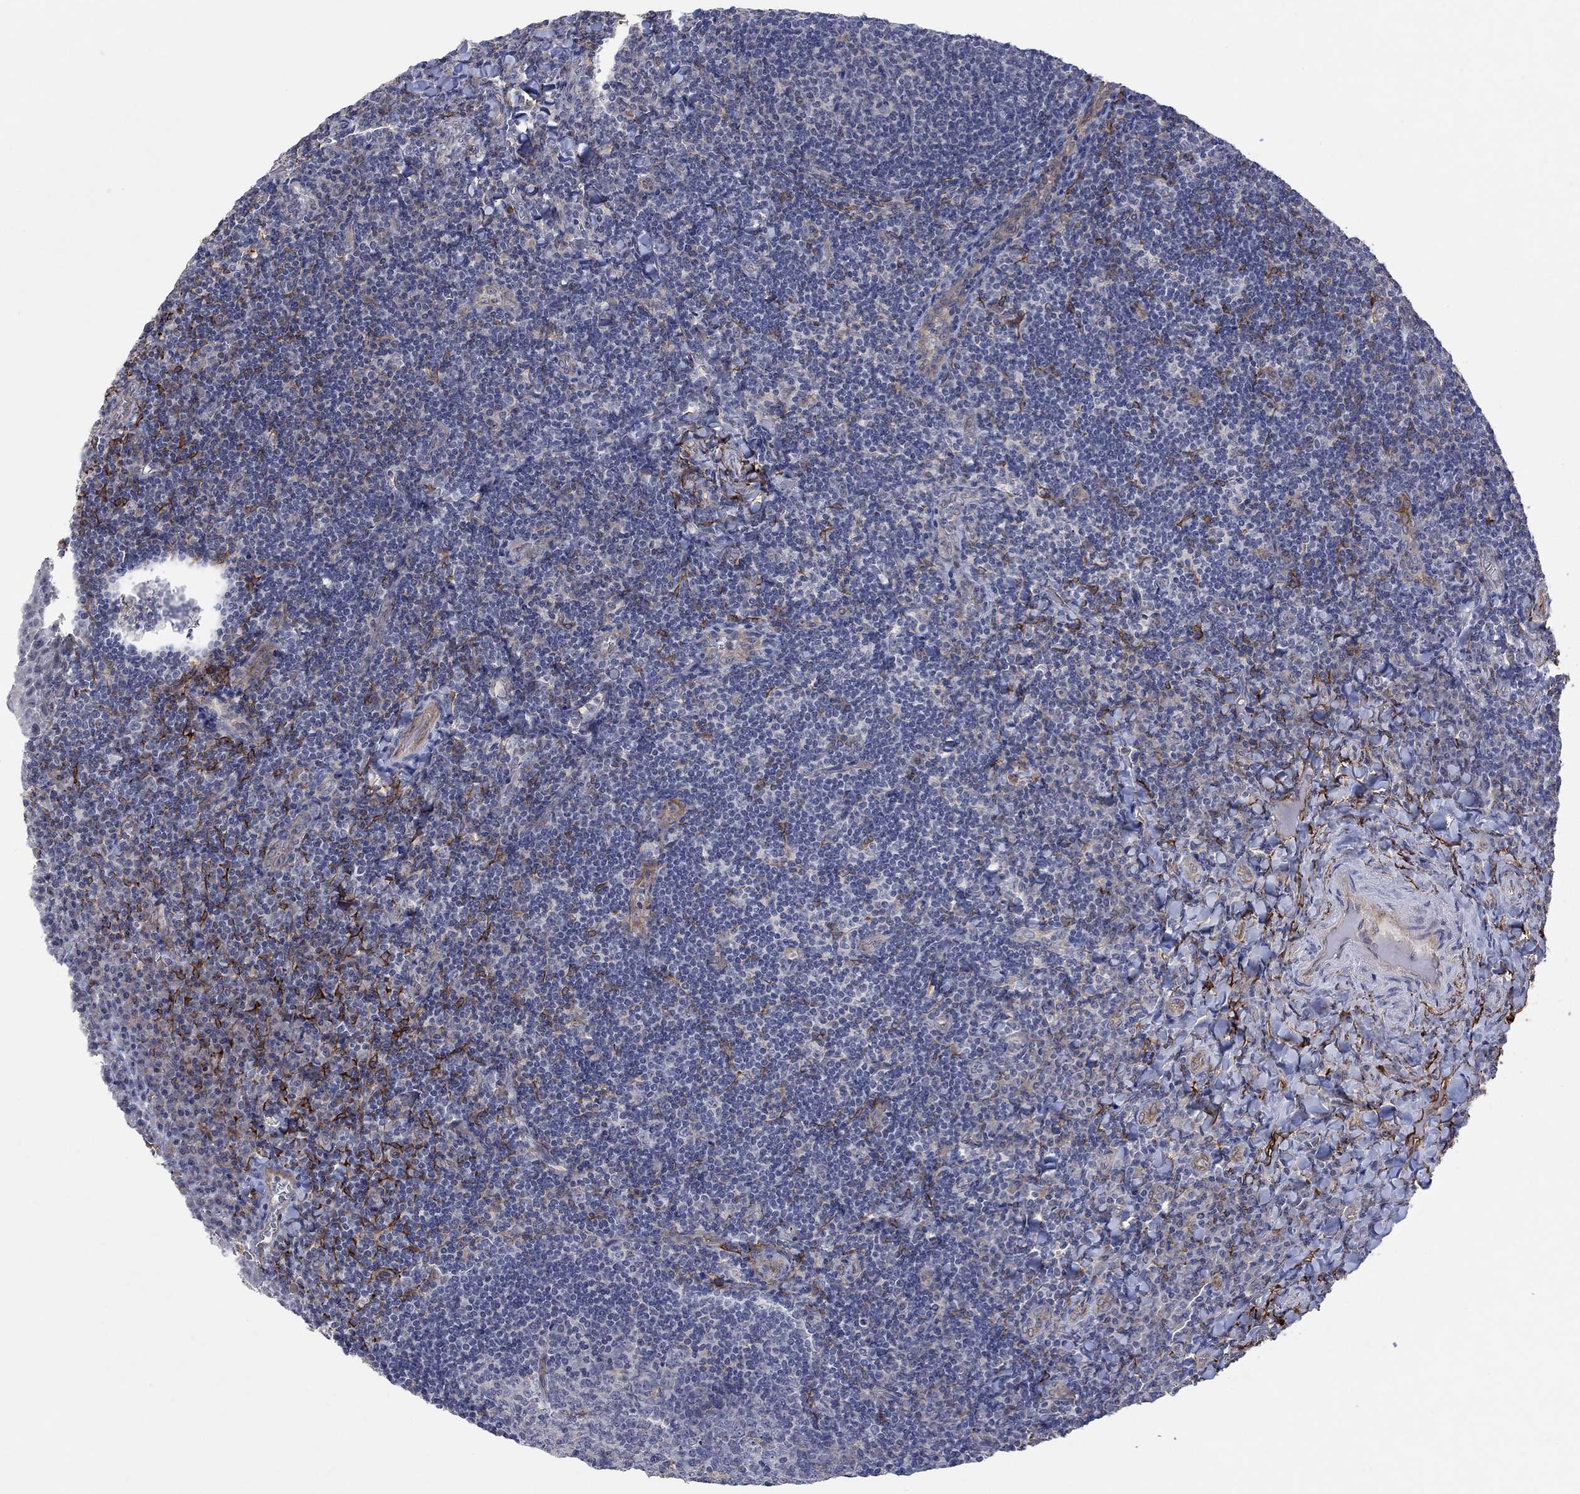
{"staining": {"intensity": "negative", "quantity": "none", "location": "none"}, "tissue": "tonsil", "cell_type": "Germinal center cells", "image_type": "normal", "snomed": [{"axis": "morphology", "description": "Normal tissue, NOS"}, {"axis": "morphology", "description": "Inflammation, NOS"}, {"axis": "topography", "description": "Tonsil"}], "caption": "Tonsil was stained to show a protein in brown. There is no significant expression in germinal center cells.", "gene": "TGM2", "patient": {"sex": "female", "age": 31}}